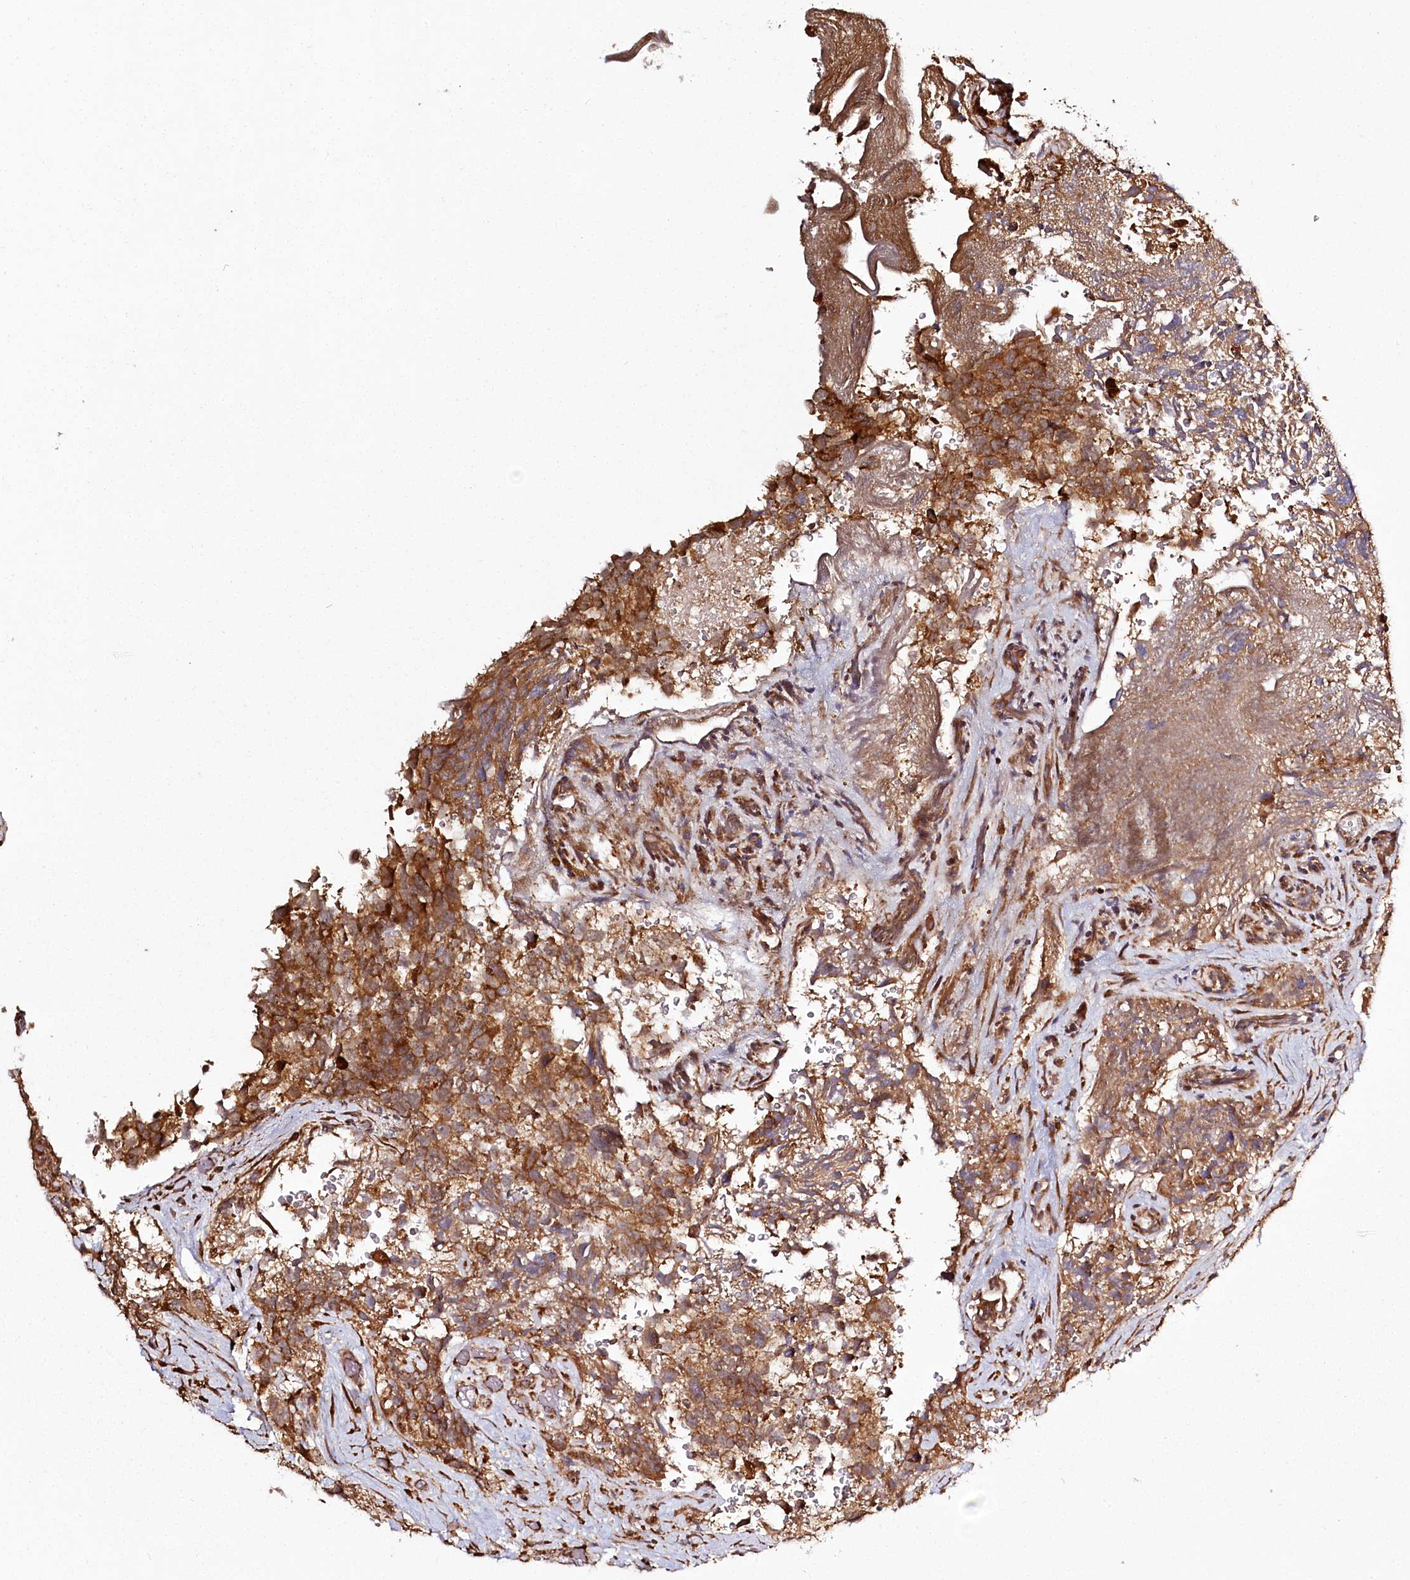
{"staining": {"intensity": "moderate", "quantity": ">75%", "location": "cytoplasmic/membranous"}, "tissue": "glioma", "cell_type": "Tumor cells", "image_type": "cancer", "snomed": [{"axis": "morphology", "description": "Glioma, malignant, High grade"}, {"axis": "topography", "description": "Brain"}], "caption": "Malignant glioma (high-grade) tissue displays moderate cytoplasmic/membranous staining in approximately >75% of tumor cells", "gene": "FAM13A", "patient": {"sex": "male", "age": 69}}